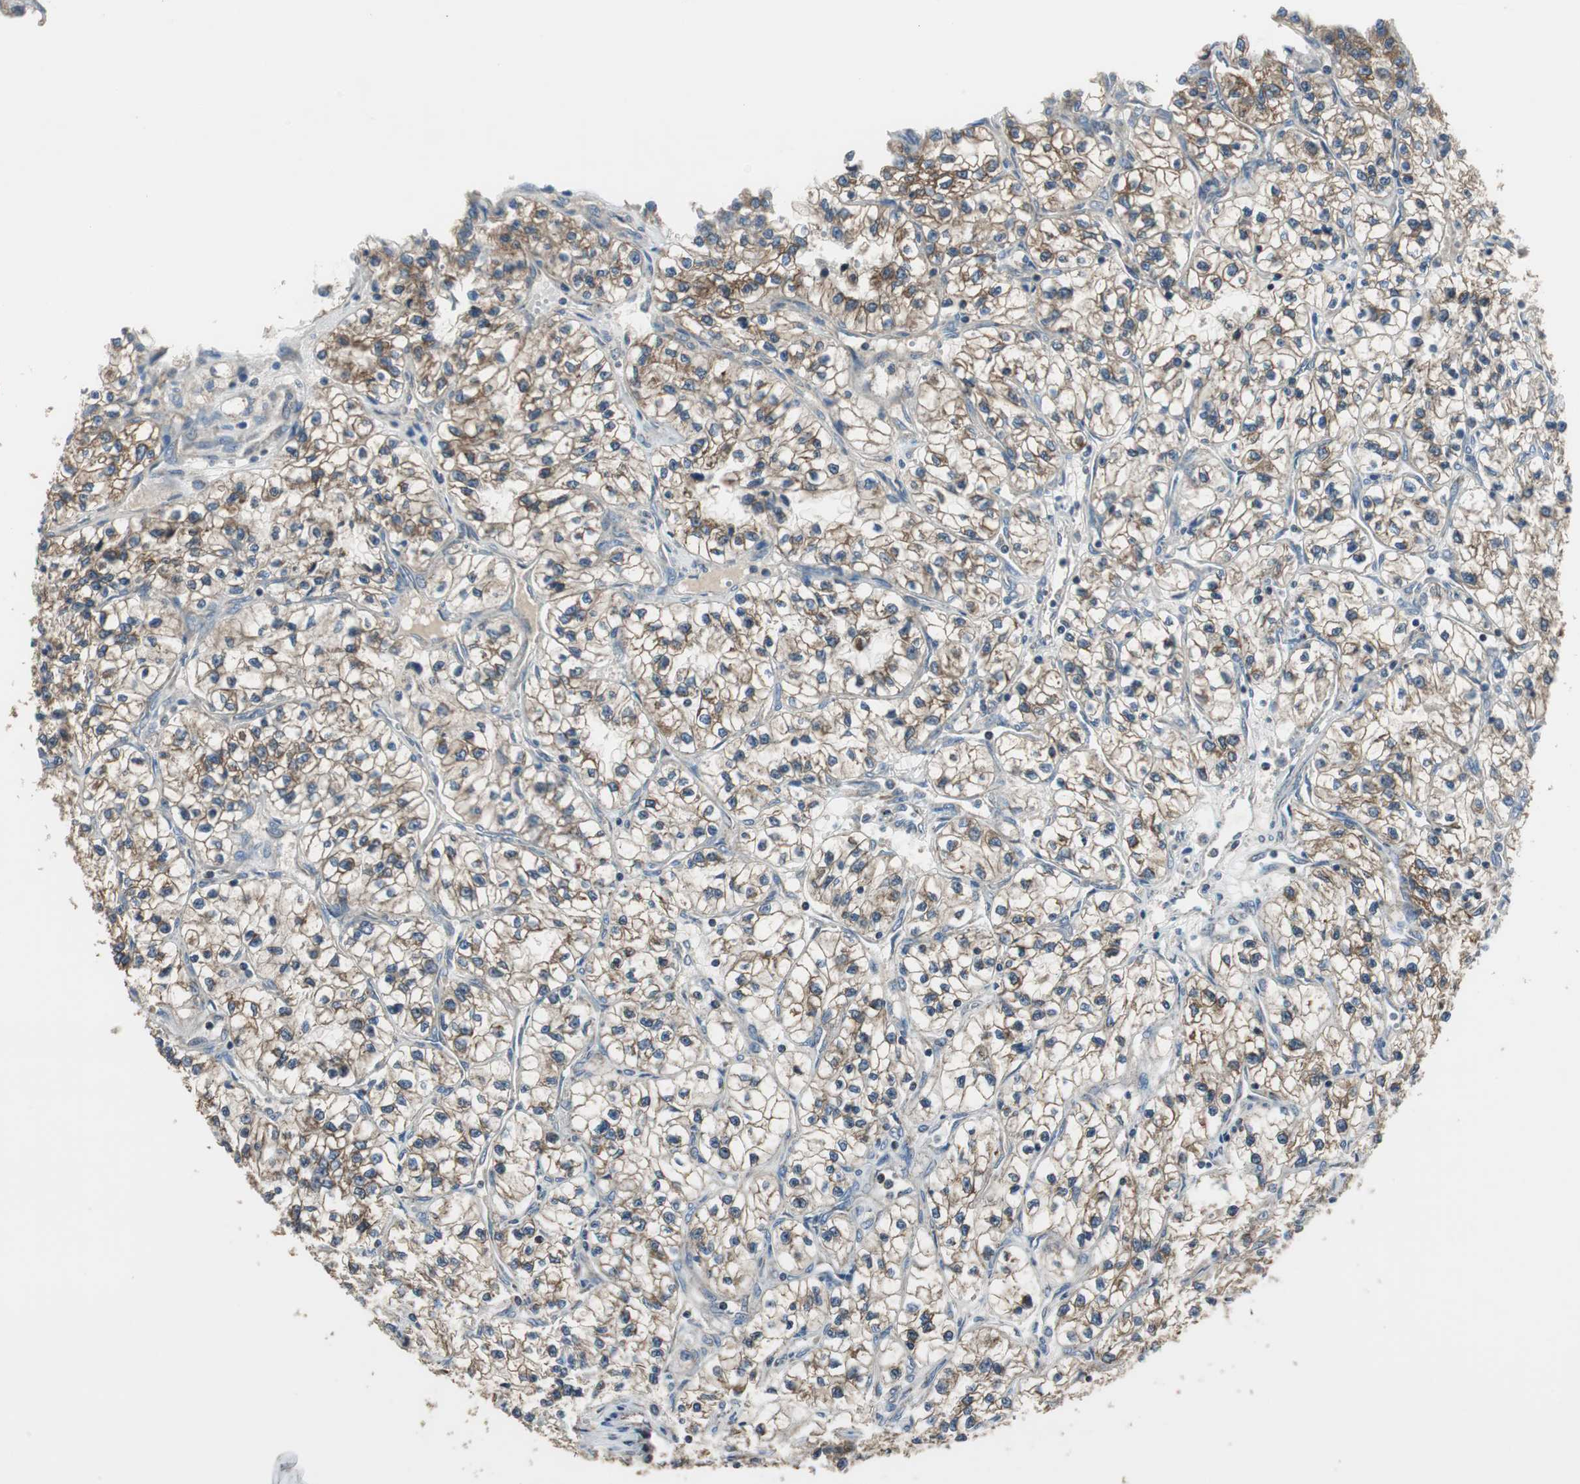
{"staining": {"intensity": "moderate", "quantity": "25%-75%", "location": "cytoplasmic/membranous"}, "tissue": "renal cancer", "cell_type": "Tumor cells", "image_type": "cancer", "snomed": [{"axis": "morphology", "description": "Adenocarcinoma, NOS"}, {"axis": "topography", "description": "Kidney"}], "caption": "A brown stain labels moderate cytoplasmic/membranous expression of a protein in human renal cancer (adenocarcinoma) tumor cells. The protein is shown in brown color, while the nuclei are stained blue.", "gene": "MSTO1", "patient": {"sex": "female", "age": 57}}